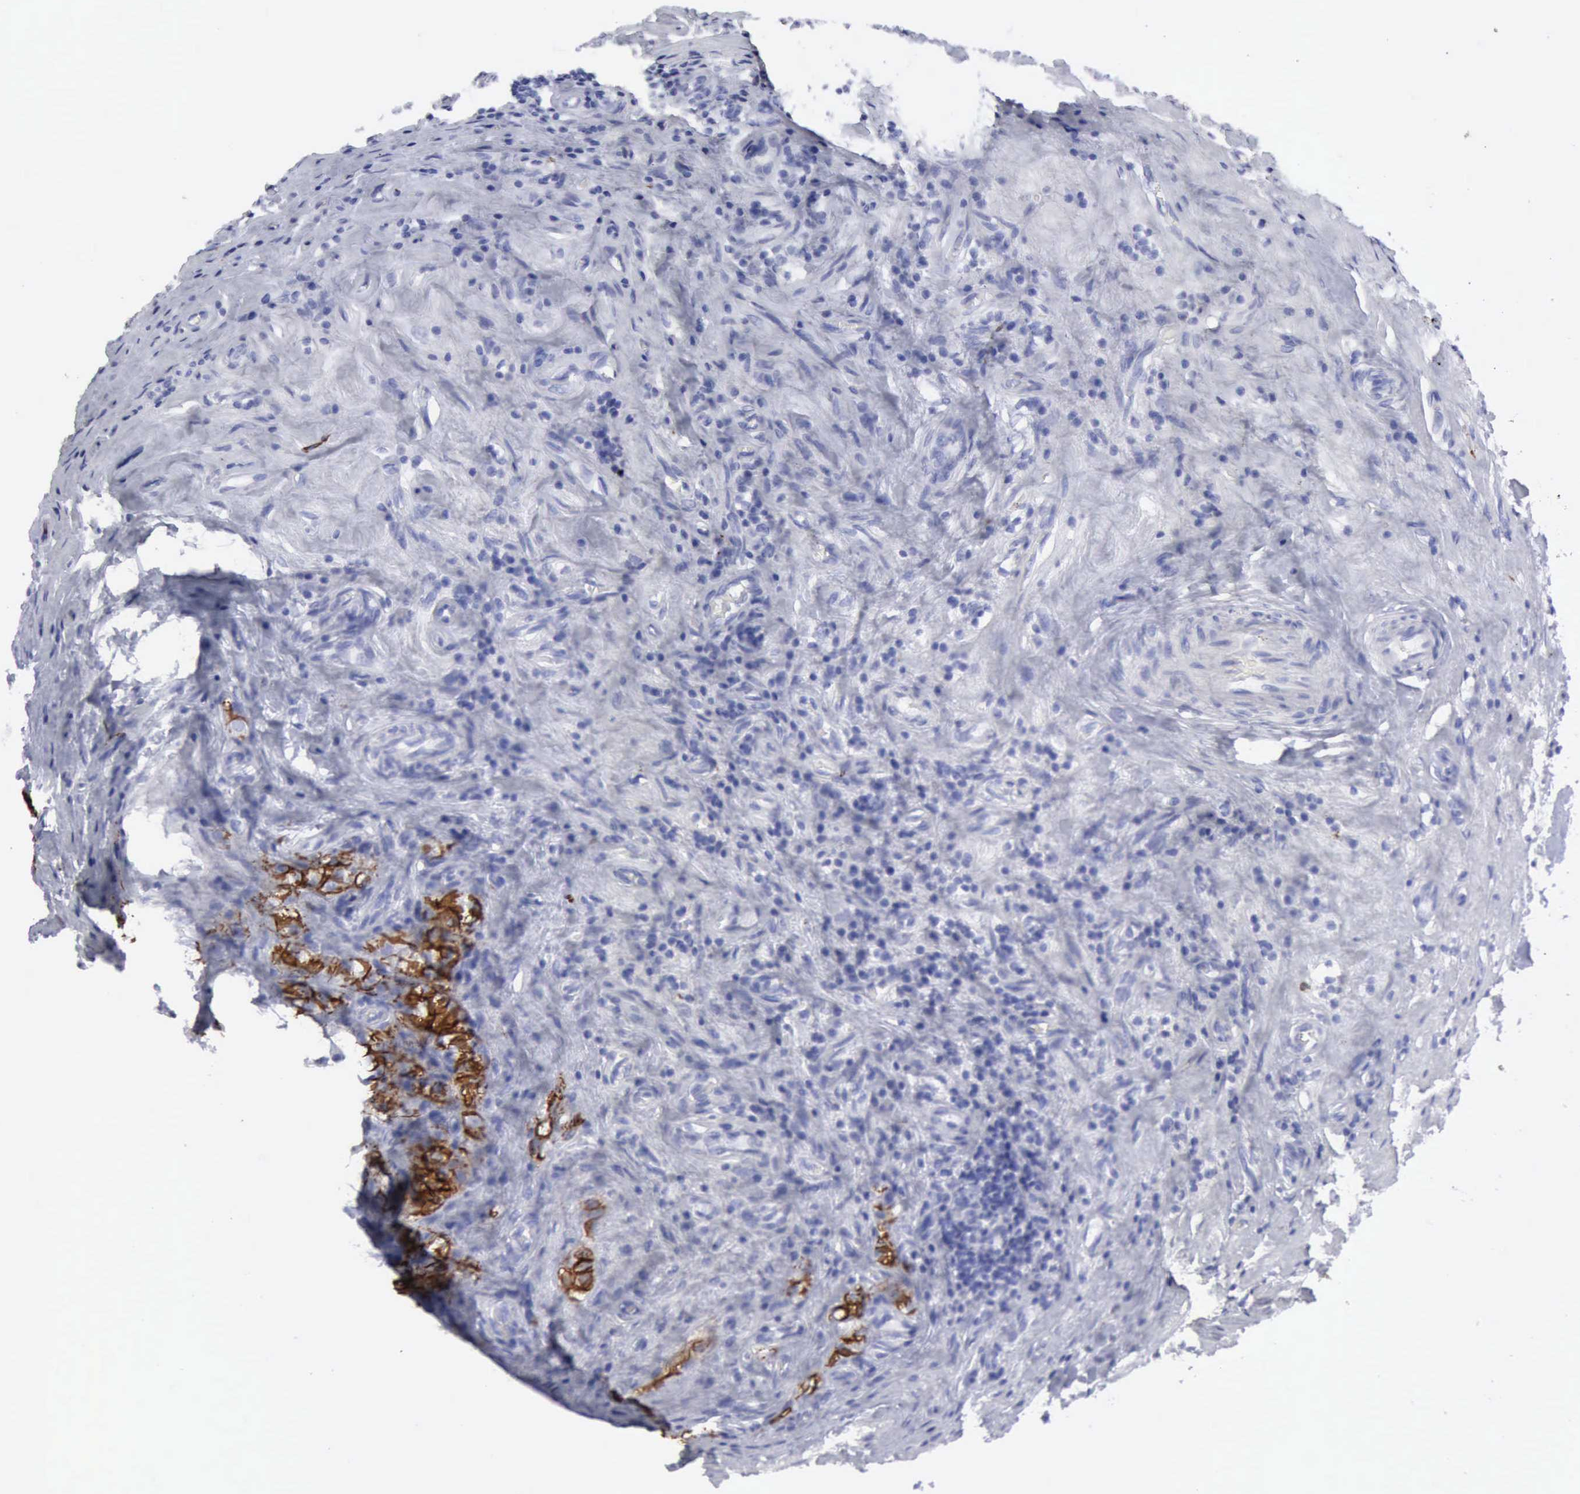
{"staining": {"intensity": "negative", "quantity": "none", "location": "none"}, "tissue": "testis cancer", "cell_type": "Tumor cells", "image_type": "cancer", "snomed": [{"axis": "morphology", "description": "Seminoma, NOS"}, {"axis": "topography", "description": "Testis"}], "caption": "Immunohistochemical staining of human testis cancer (seminoma) shows no significant expression in tumor cells.", "gene": "NCAM1", "patient": {"sex": "male", "age": 34}}